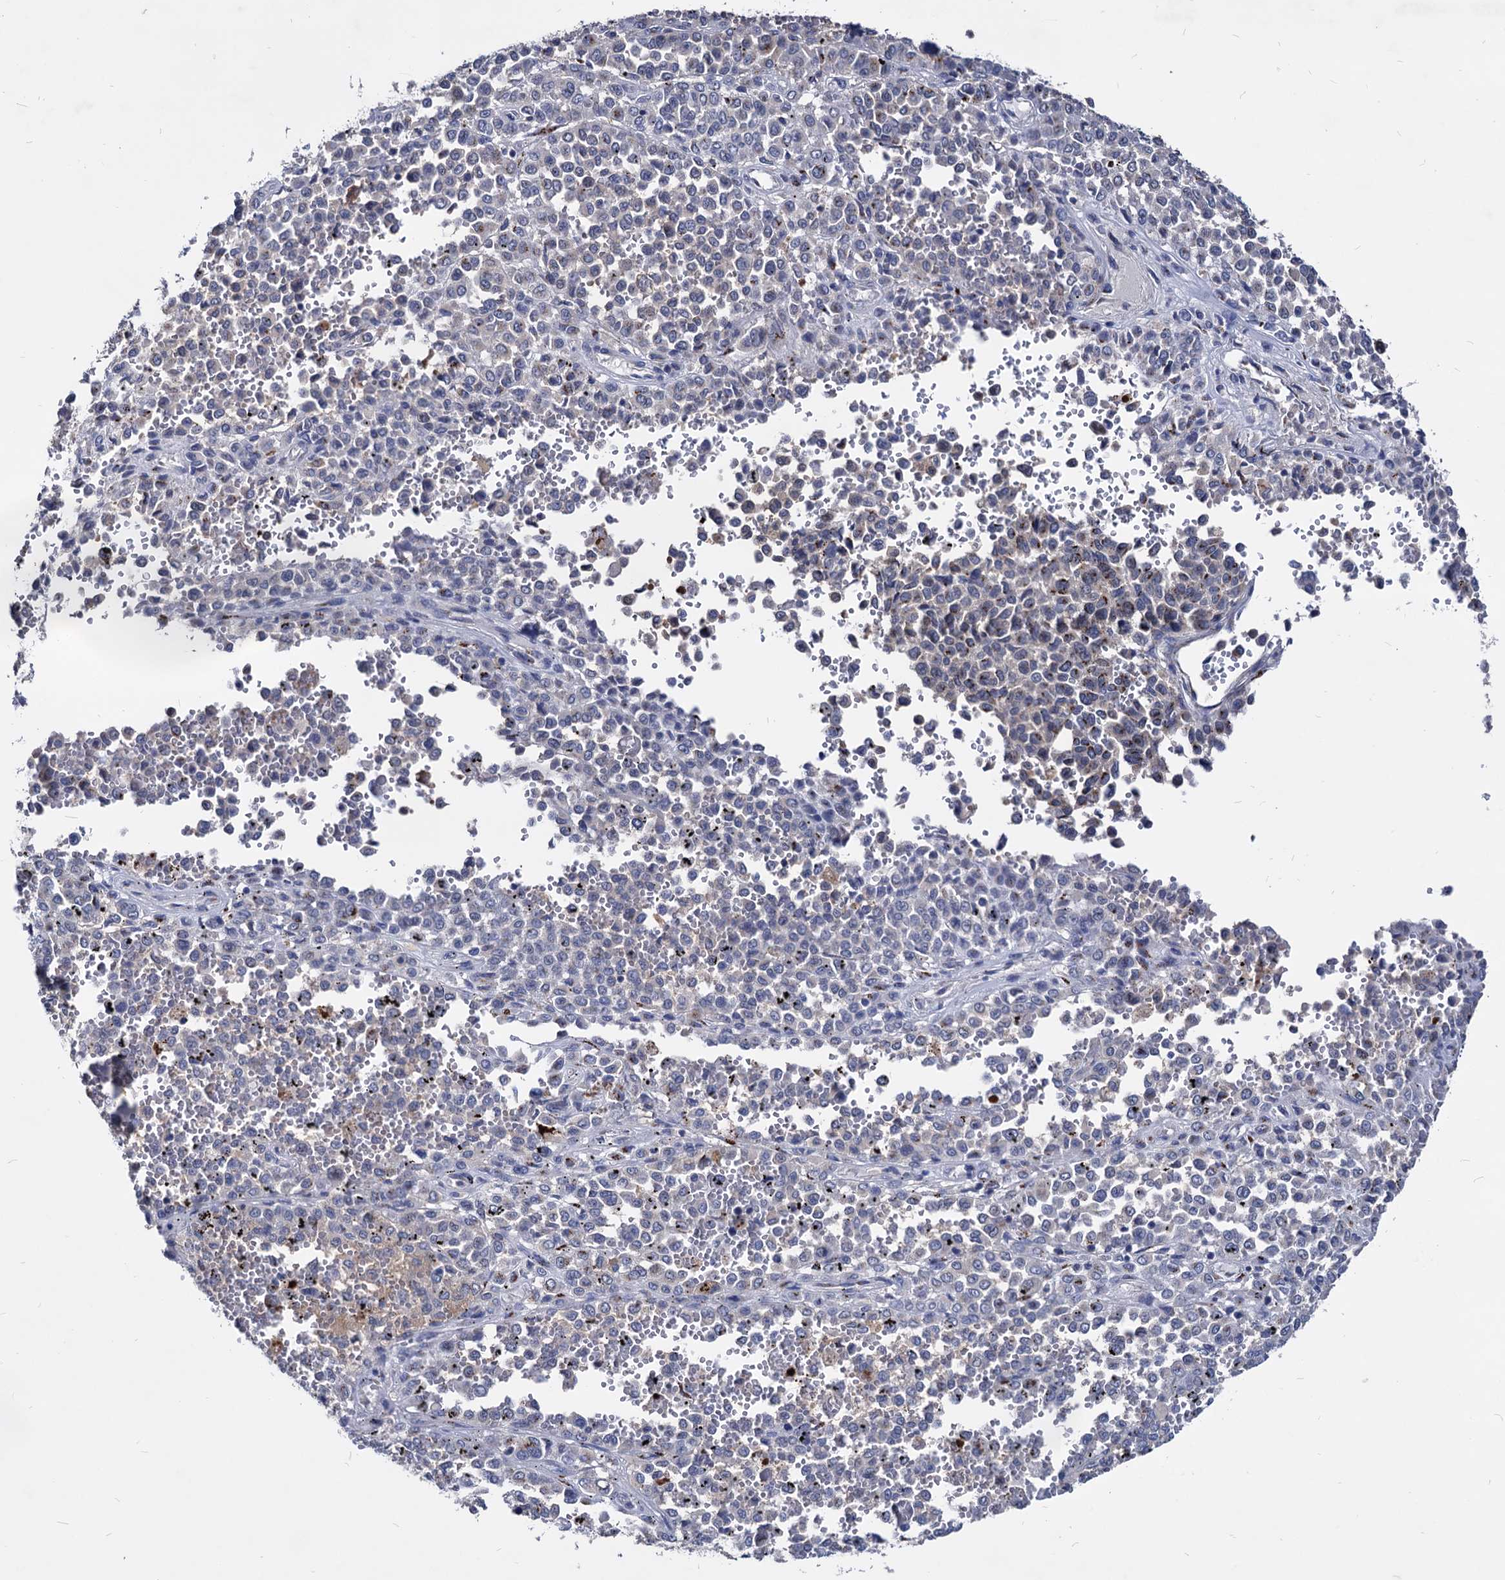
{"staining": {"intensity": "negative", "quantity": "none", "location": "none"}, "tissue": "melanoma", "cell_type": "Tumor cells", "image_type": "cancer", "snomed": [{"axis": "morphology", "description": "Malignant melanoma, Metastatic site"}, {"axis": "topography", "description": "Pancreas"}], "caption": "Tumor cells are negative for protein expression in human melanoma.", "gene": "ESD", "patient": {"sex": "female", "age": 30}}